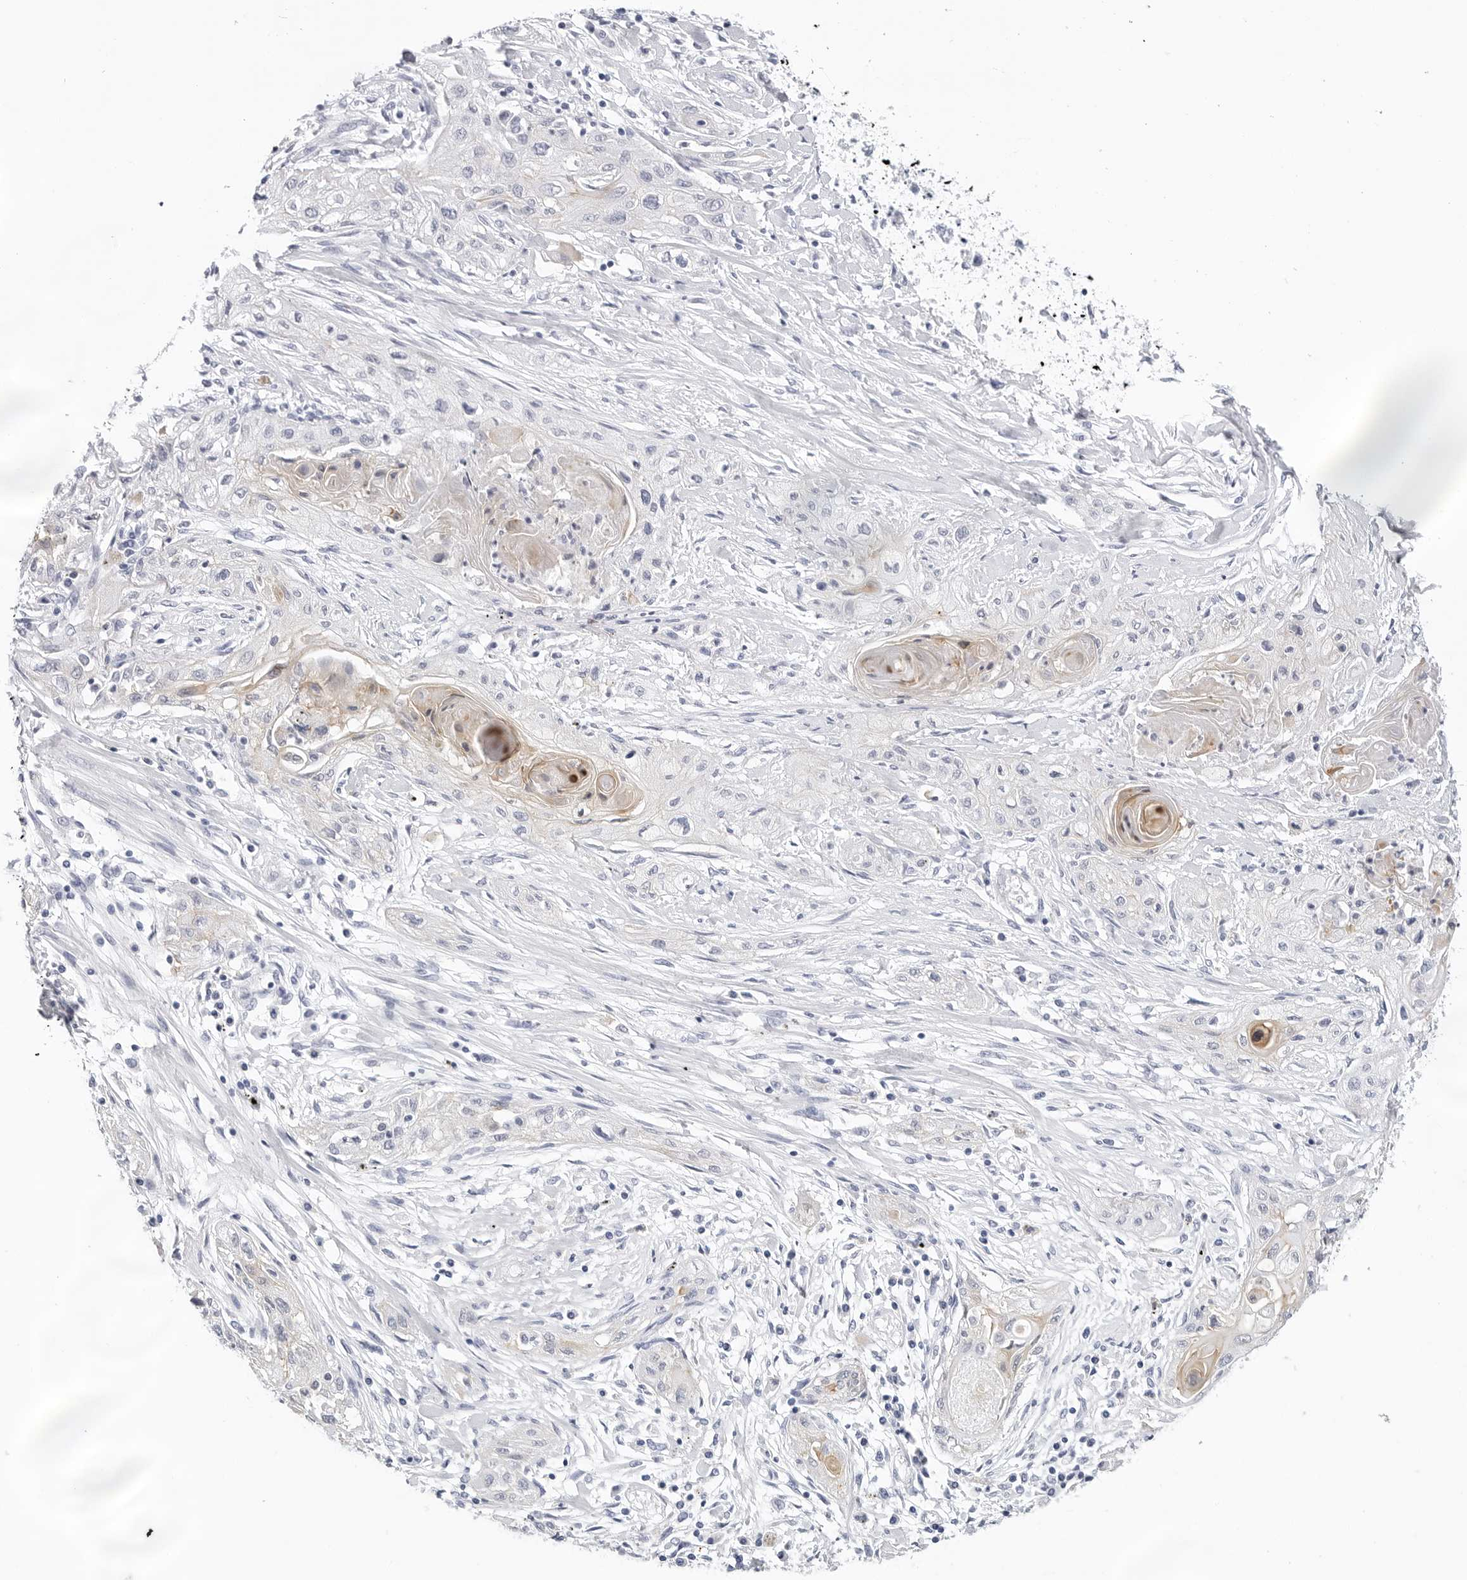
{"staining": {"intensity": "weak", "quantity": "<25%", "location": "cytoplasmic/membranous"}, "tissue": "lung cancer", "cell_type": "Tumor cells", "image_type": "cancer", "snomed": [{"axis": "morphology", "description": "Squamous cell carcinoma, NOS"}, {"axis": "topography", "description": "Lung"}], "caption": "Lung cancer was stained to show a protein in brown. There is no significant expression in tumor cells.", "gene": "SLC19A1", "patient": {"sex": "female", "age": 47}}